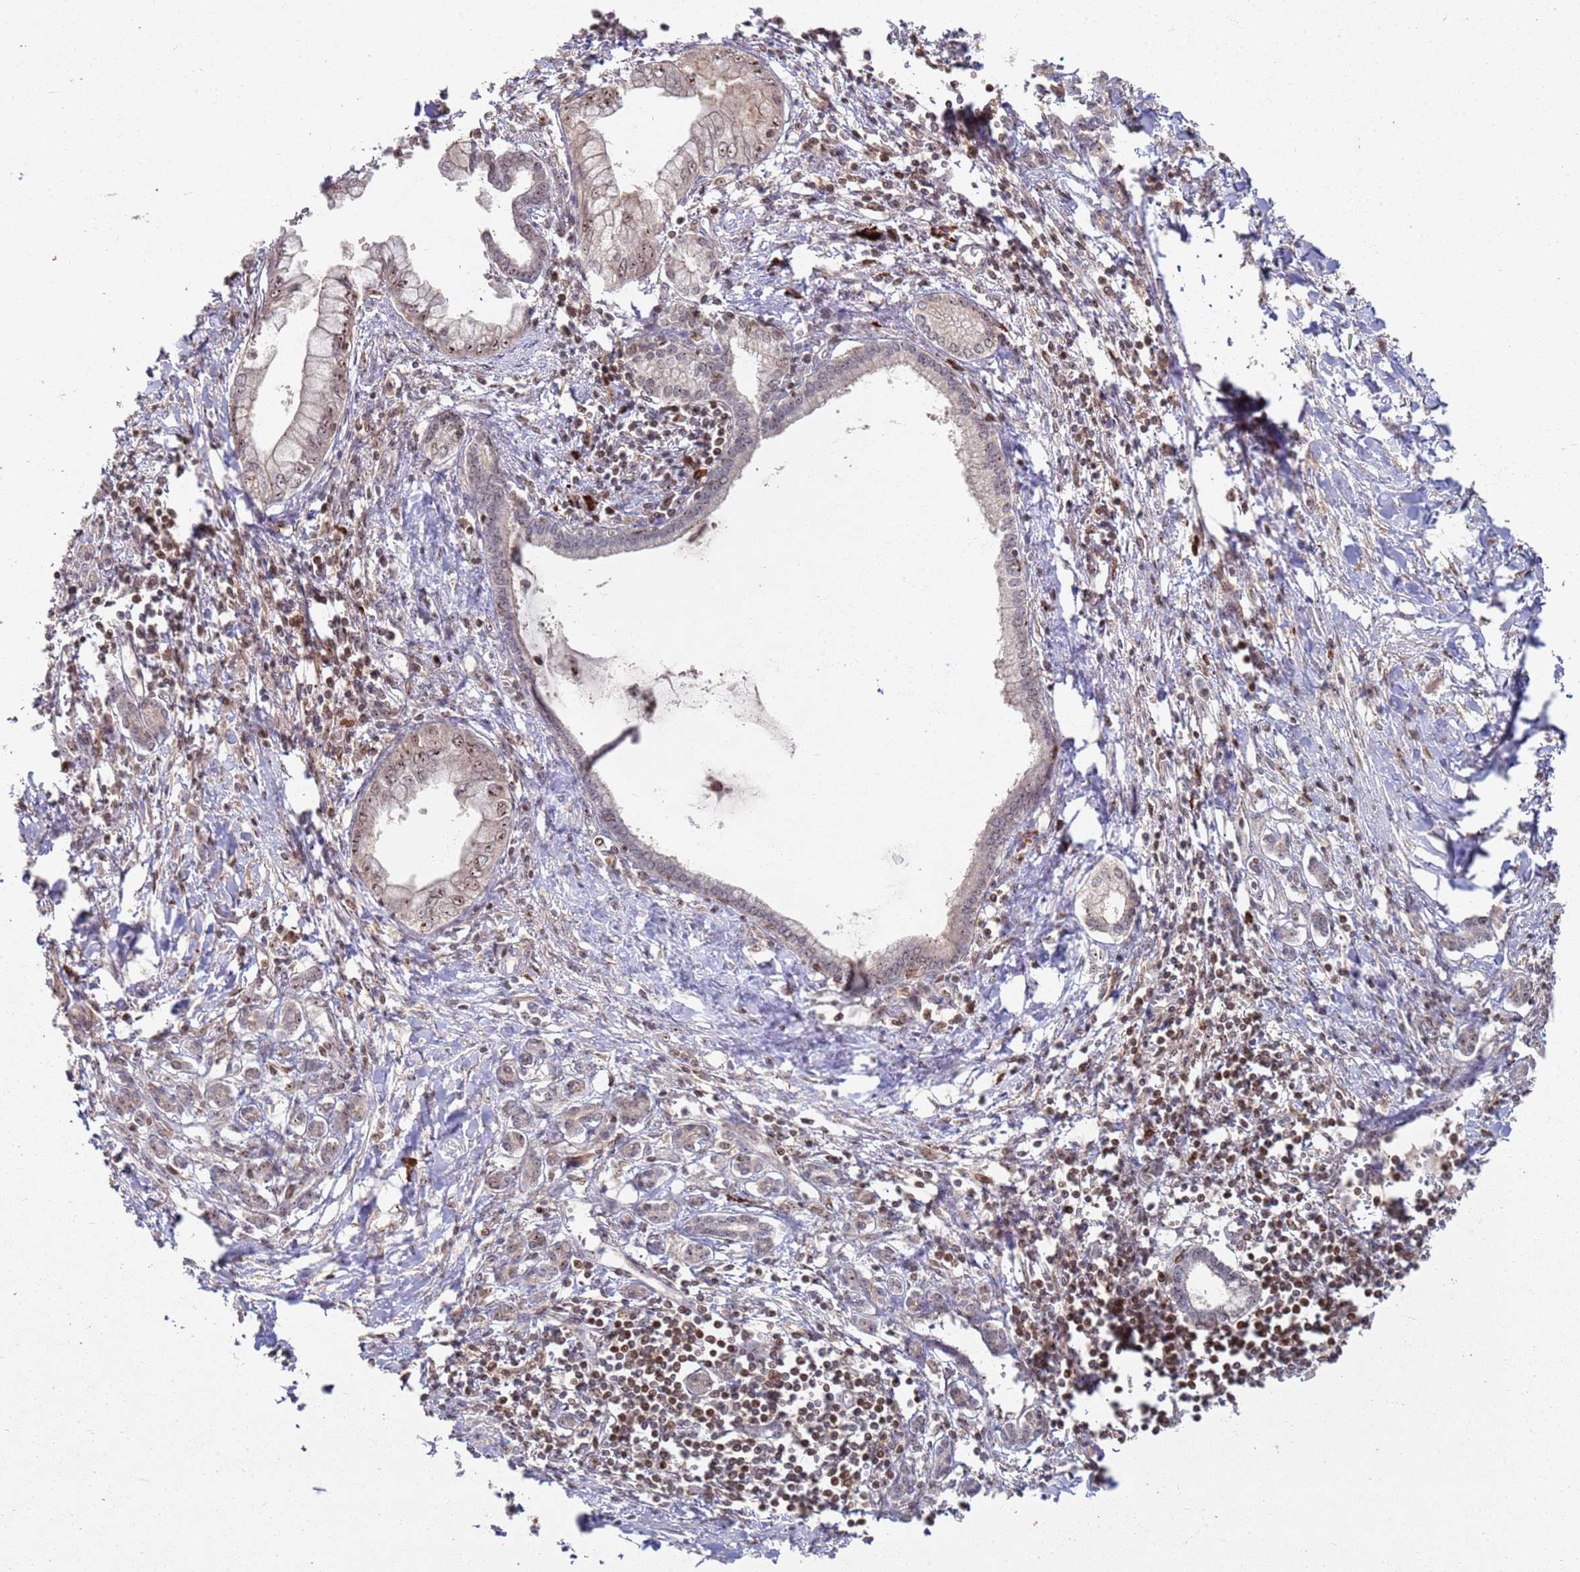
{"staining": {"intensity": "strong", "quantity": "25%-75%", "location": "nuclear"}, "tissue": "pancreatic cancer", "cell_type": "Tumor cells", "image_type": "cancer", "snomed": [{"axis": "morphology", "description": "Adenocarcinoma, NOS"}, {"axis": "topography", "description": "Pancreas"}], "caption": "This photomicrograph demonstrates IHC staining of human pancreatic cancer (adenocarcinoma), with high strong nuclear expression in approximately 25%-75% of tumor cells.", "gene": "UTP11", "patient": {"sex": "male", "age": 48}}